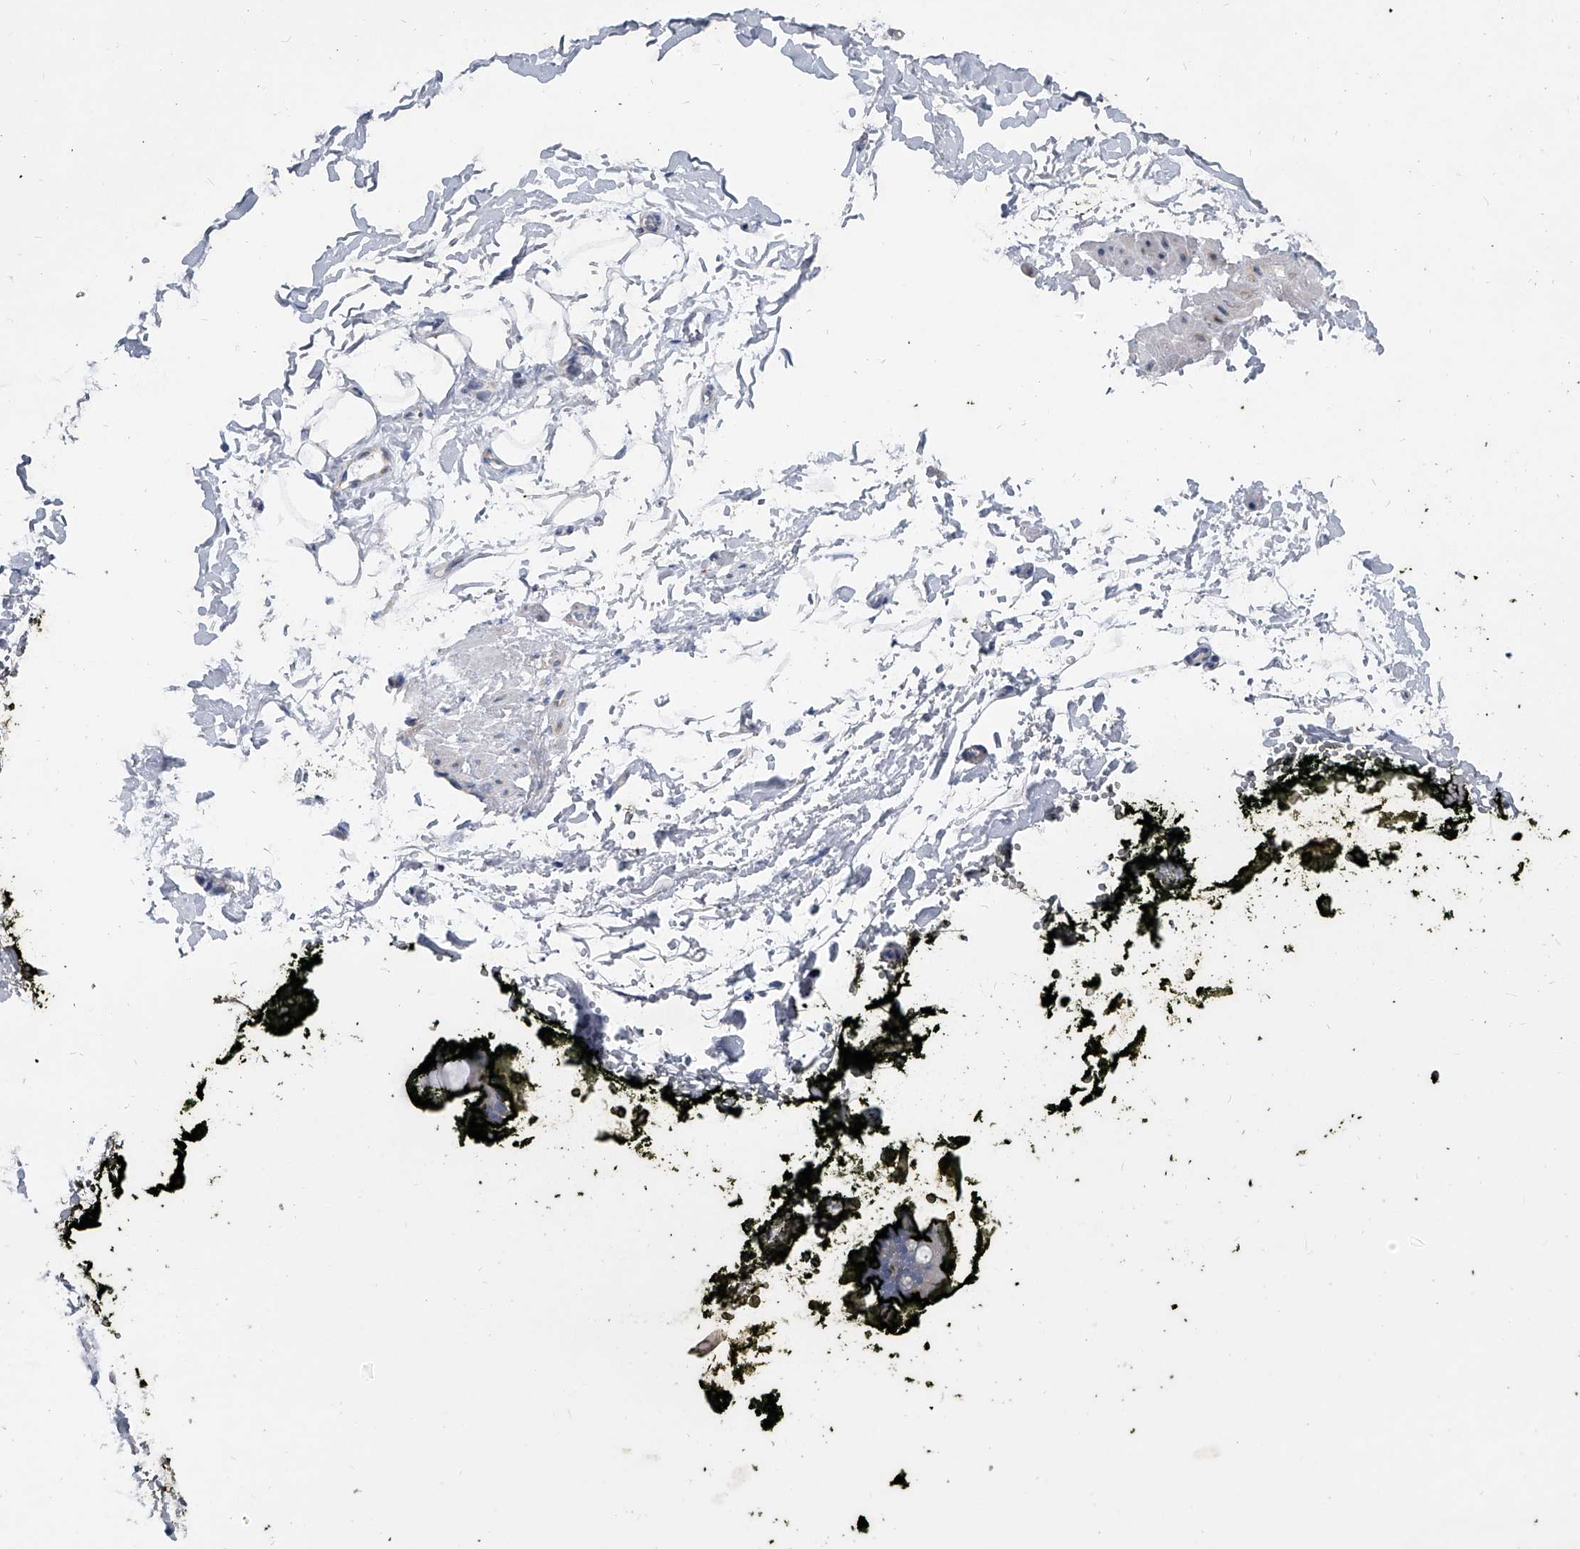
{"staining": {"intensity": "negative", "quantity": "none", "location": "none"}, "tissue": "adipose tissue", "cell_type": "Adipocytes", "image_type": "normal", "snomed": [{"axis": "morphology", "description": "Normal tissue, NOS"}, {"axis": "morphology", "description": "Adenocarcinoma, NOS"}, {"axis": "topography", "description": "Pancreas"}, {"axis": "topography", "description": "Peripheral nerve tissue"}], "caption": "Immunohistochemistry (IHC) image of normal adipose tissue stained for a protein (brown), which exhibits no staining in adipocytes. (Brightfield microscopy of DAB immunohistochemistry (IHC) at high magnification).", "gene": "SPP1", "patient": {"sex": "male", "age": 59}}